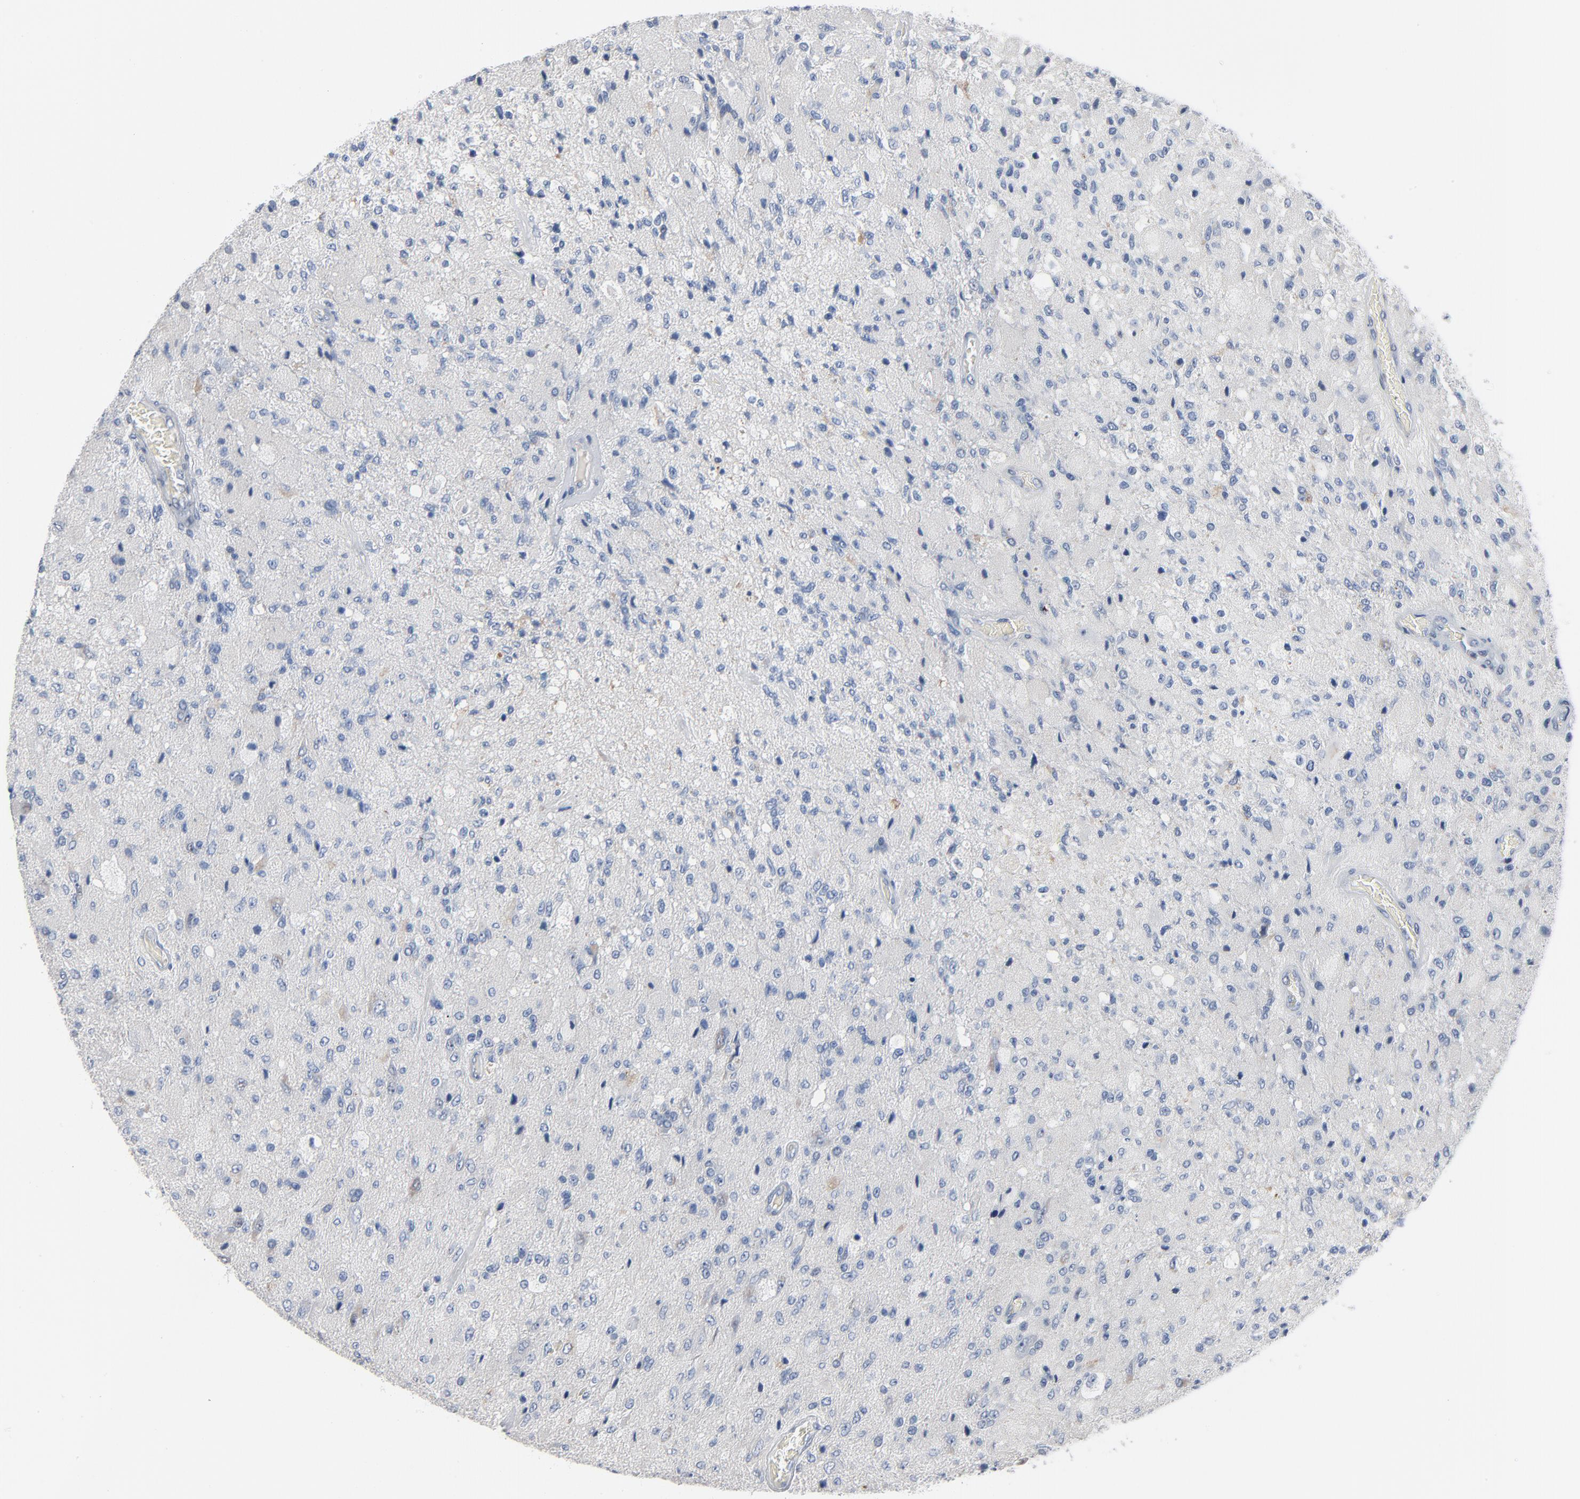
{"staining": {"intensity": "negative", "quantity": "none", "location": "none"}, "tissue": "glioma", "cell_type": "Tumor cells", "image_type": "cancer", "snomed": [{"axis": "morphology", "description": "Normal tissue, NOS"}, {"axis": "morphology", "description": "Glioma, malignant, High grade"}, {"axis": "topography", "description": "Cerebral cortex"}], "caption": "Tumor cells show no significant expression in glioma. (DAB immunohistochemistry visualized using brightfield microscopy, high magnification).", "gene": "FOXP1", "patient": {"sex": "male", "age": 77}}